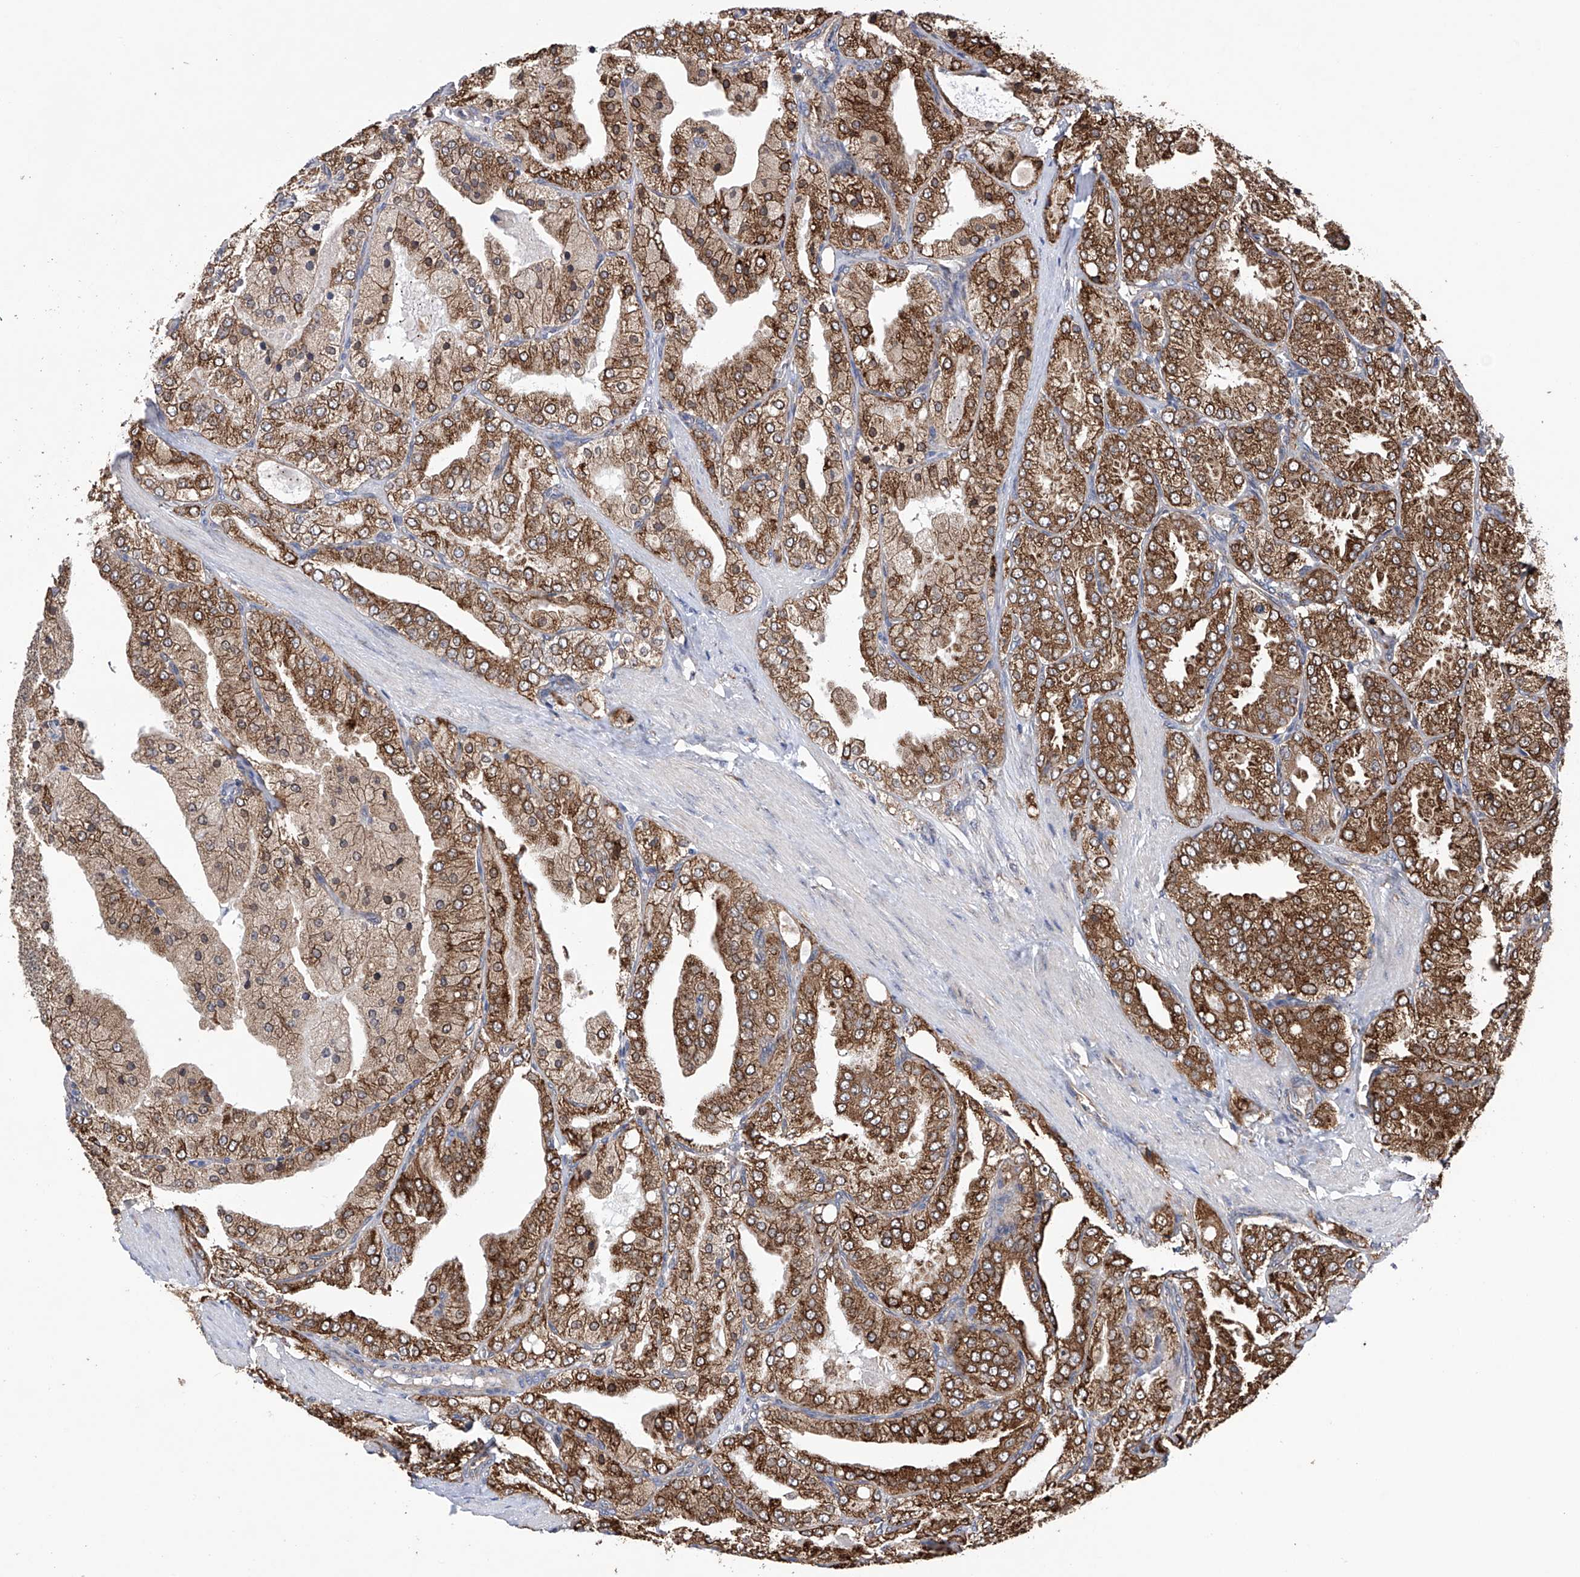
{"staining": {"intensity": "moderate", "quantity": ">75%", "location": "cytoplasmic/membranous"}, "tissue": "prostate cancer", "cell_type": "Tumor cells", "image_type": "cancer", "snomed": [{"axis": "morphology", "description": "Adenocarcinoma, High grade"}, {"axis": "topography", "description": "Prostate"}], "caption": "IHC of prostate cancer (adenocarcinoma (high-grade)) demonstrates medium levels of moderate cytoplasmic/membranous expression in about >75% of tumor cells.", "gene": "DNAH8", "patient": {"sex": "male", "age": 50}}